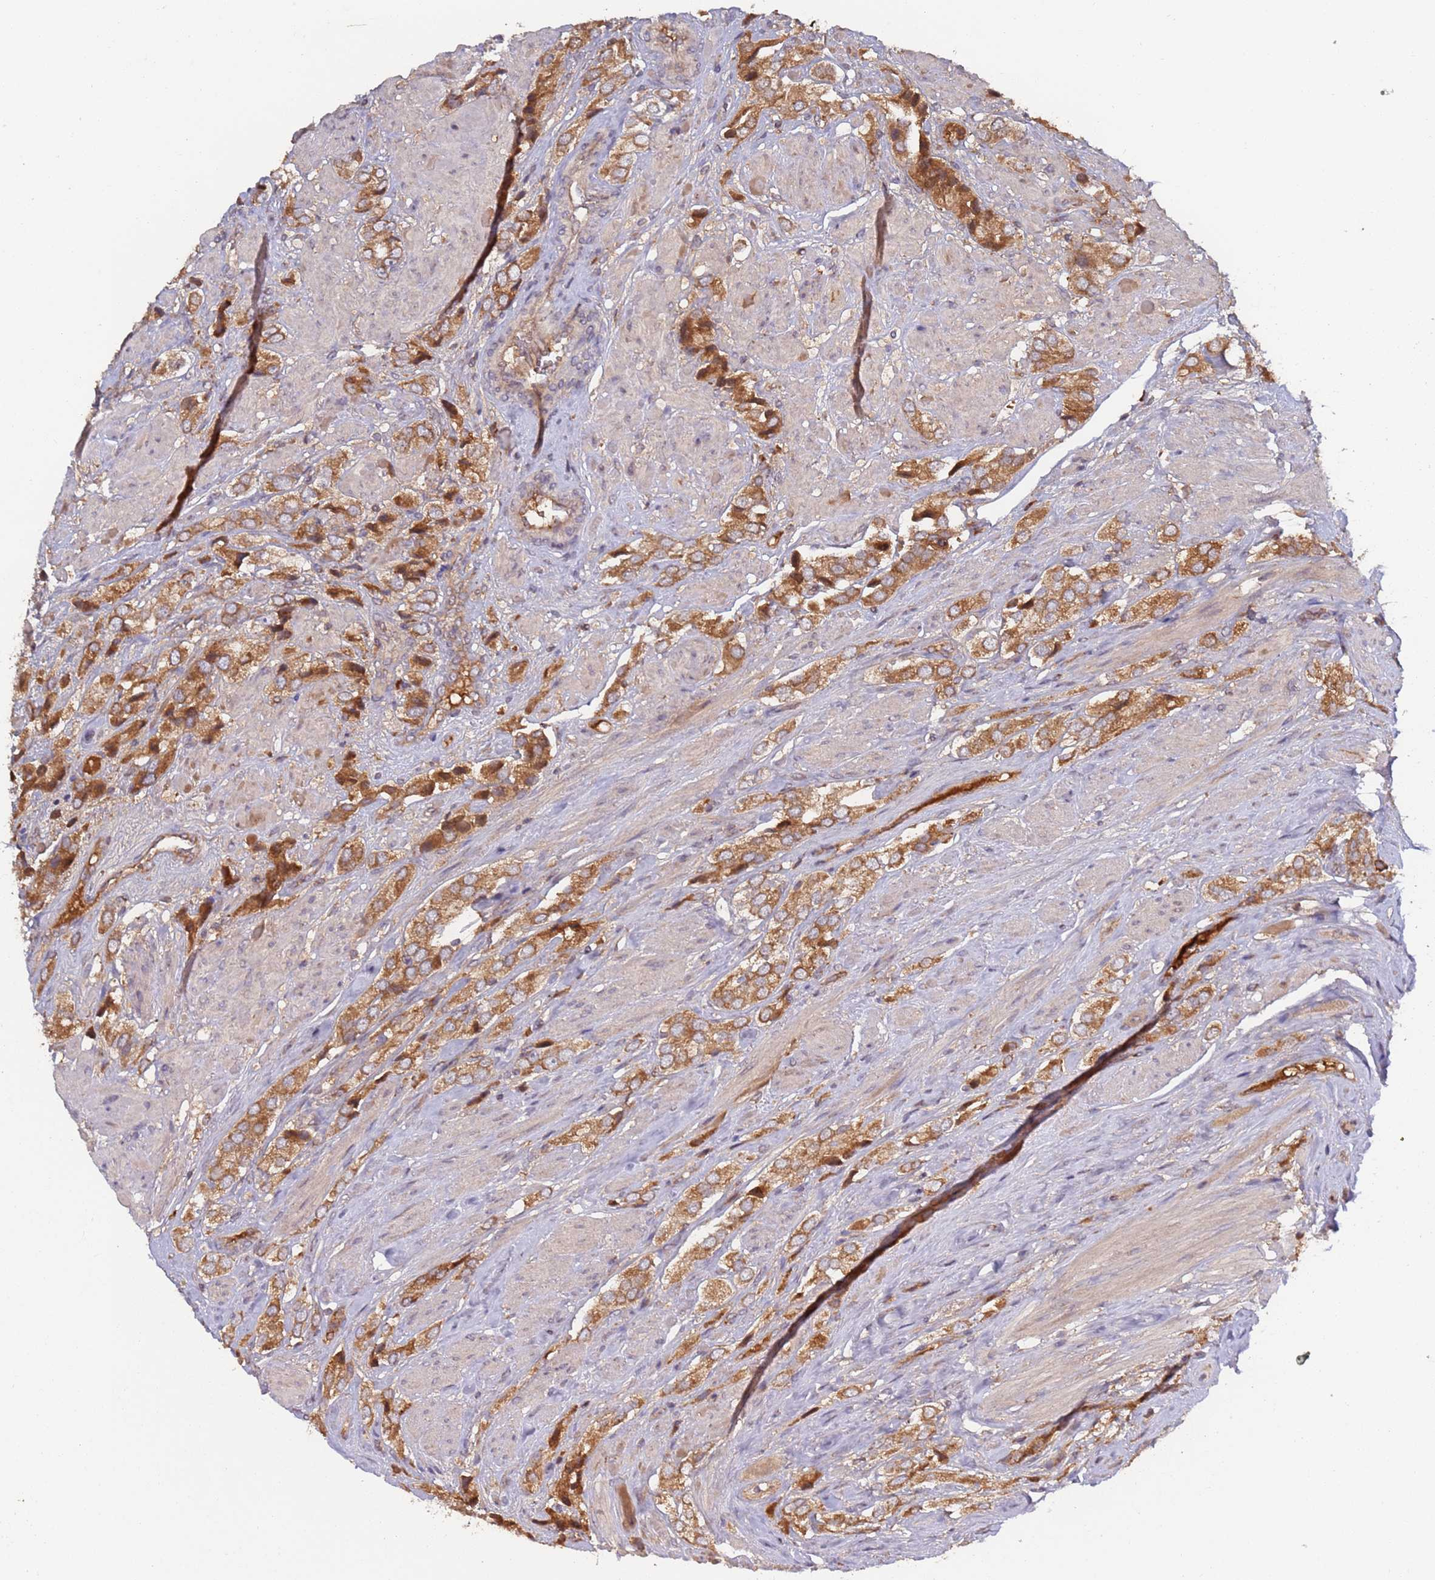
{"staining": {"intensity": "moderate", "quantity": ">75%", "location": "cytoplasmic/membranous"}, "tissue": "prostate cancer", "cell_type": "Tumor cells", "image_type": "cancer", "snomed": [{"axis": "morphology", "description": "Adenocarcinoma, High grade"}, {"axis": "topography", "description": "Prostate and seminal vesicle, NOS"}], "caption": "IHC (DAB) staining of prostate cancer (high-grade adenocarcinoma) displays moderate cytoplasmic/membranous protein staining in about >75% of tumor cells.", "gene": "OR5A2", "patient": {"sex": "male", "age": 64}}